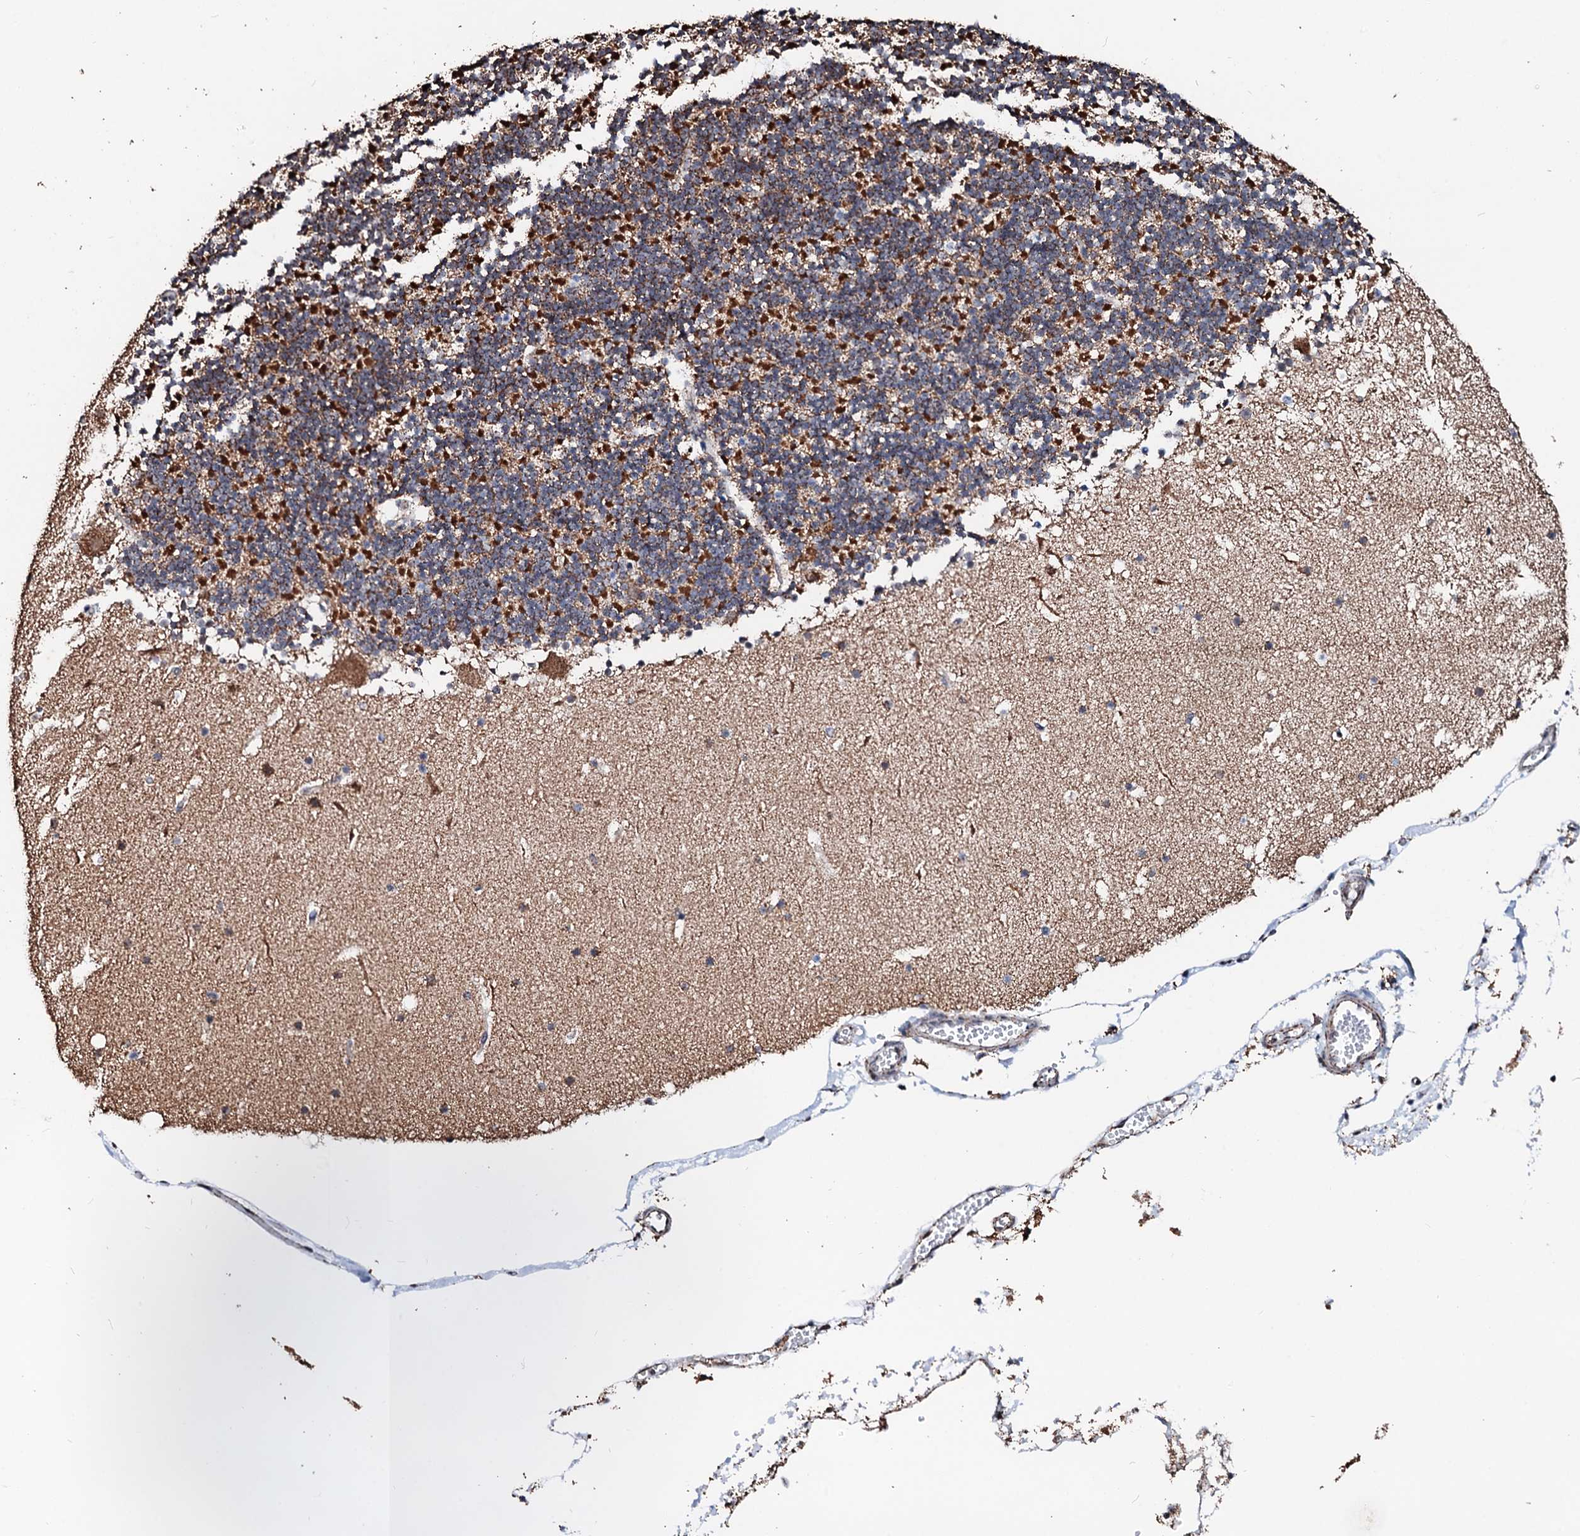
{"staining": {"intensity": "strong", "quantity": "<25%", "location": "cytoplasmic/membranous"}, "tissue": "cerebellum", "cell_type": "Cells in granular layer", "image_type": "normal", "snomed": [{"axis": "morphology", "description": "Normal tissue, NOS"}, {"axis": "topography", "description": "Cerebellum"}], "caption": "The photomicrograph reveals staining of benign cerebellum, revealing strong cytoplasmic/membranous protein staining (brown color) within cells in granular layer. Ihc stains the protein of interest in brown and the nuclei are stained blue.", "gene": "SECISBP2L", "patient": {"sex": "male", "age": 57}}